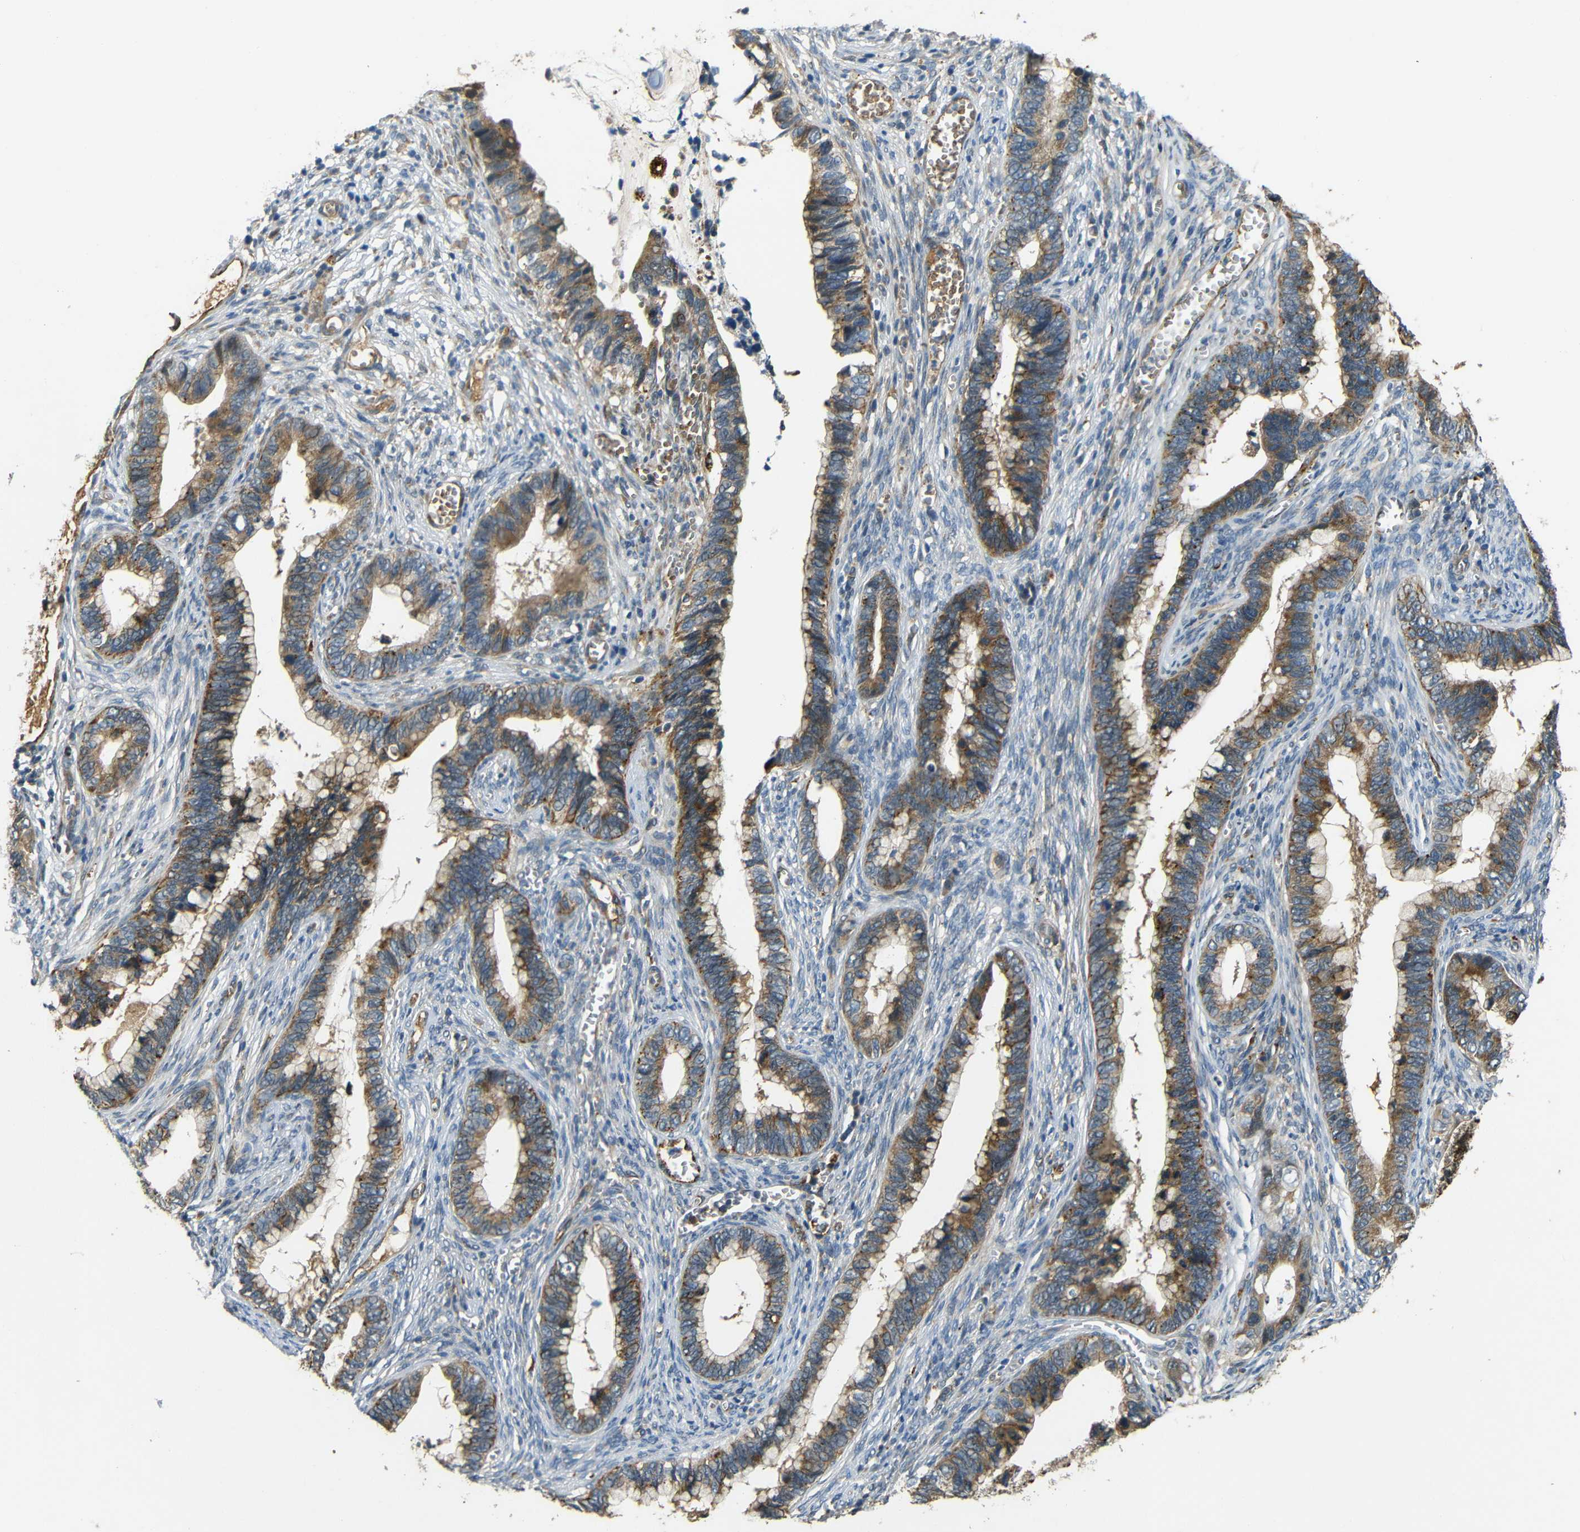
{"staining": {"intensity": "moderate", "quantity": ">75%", "location": "cytoplasmic/membranous"}, "tissue": "cervical cancer", "cell_type": "Tumor cells", "image_type": "cancer", "snomed": [{"axis": "morphology", "description": "Adenocarcinoma, NOS"}, {"axis": "topography", "description": "Cervix"}], "caption": "DAB immunohistochemical staining of cervical adenocarcinoma reveals moderate cytoplasmic/membranous protein positivity in about >75% of tumor cells. The protein of interest is stained brown, and the nuclei are stained in blue (DAB (3,3'-diaminobenzidine) IHC with brightfield microscopy, high magnification).", "gene": "ATP7A", "patient": {"sex": "female", "age": 44}}